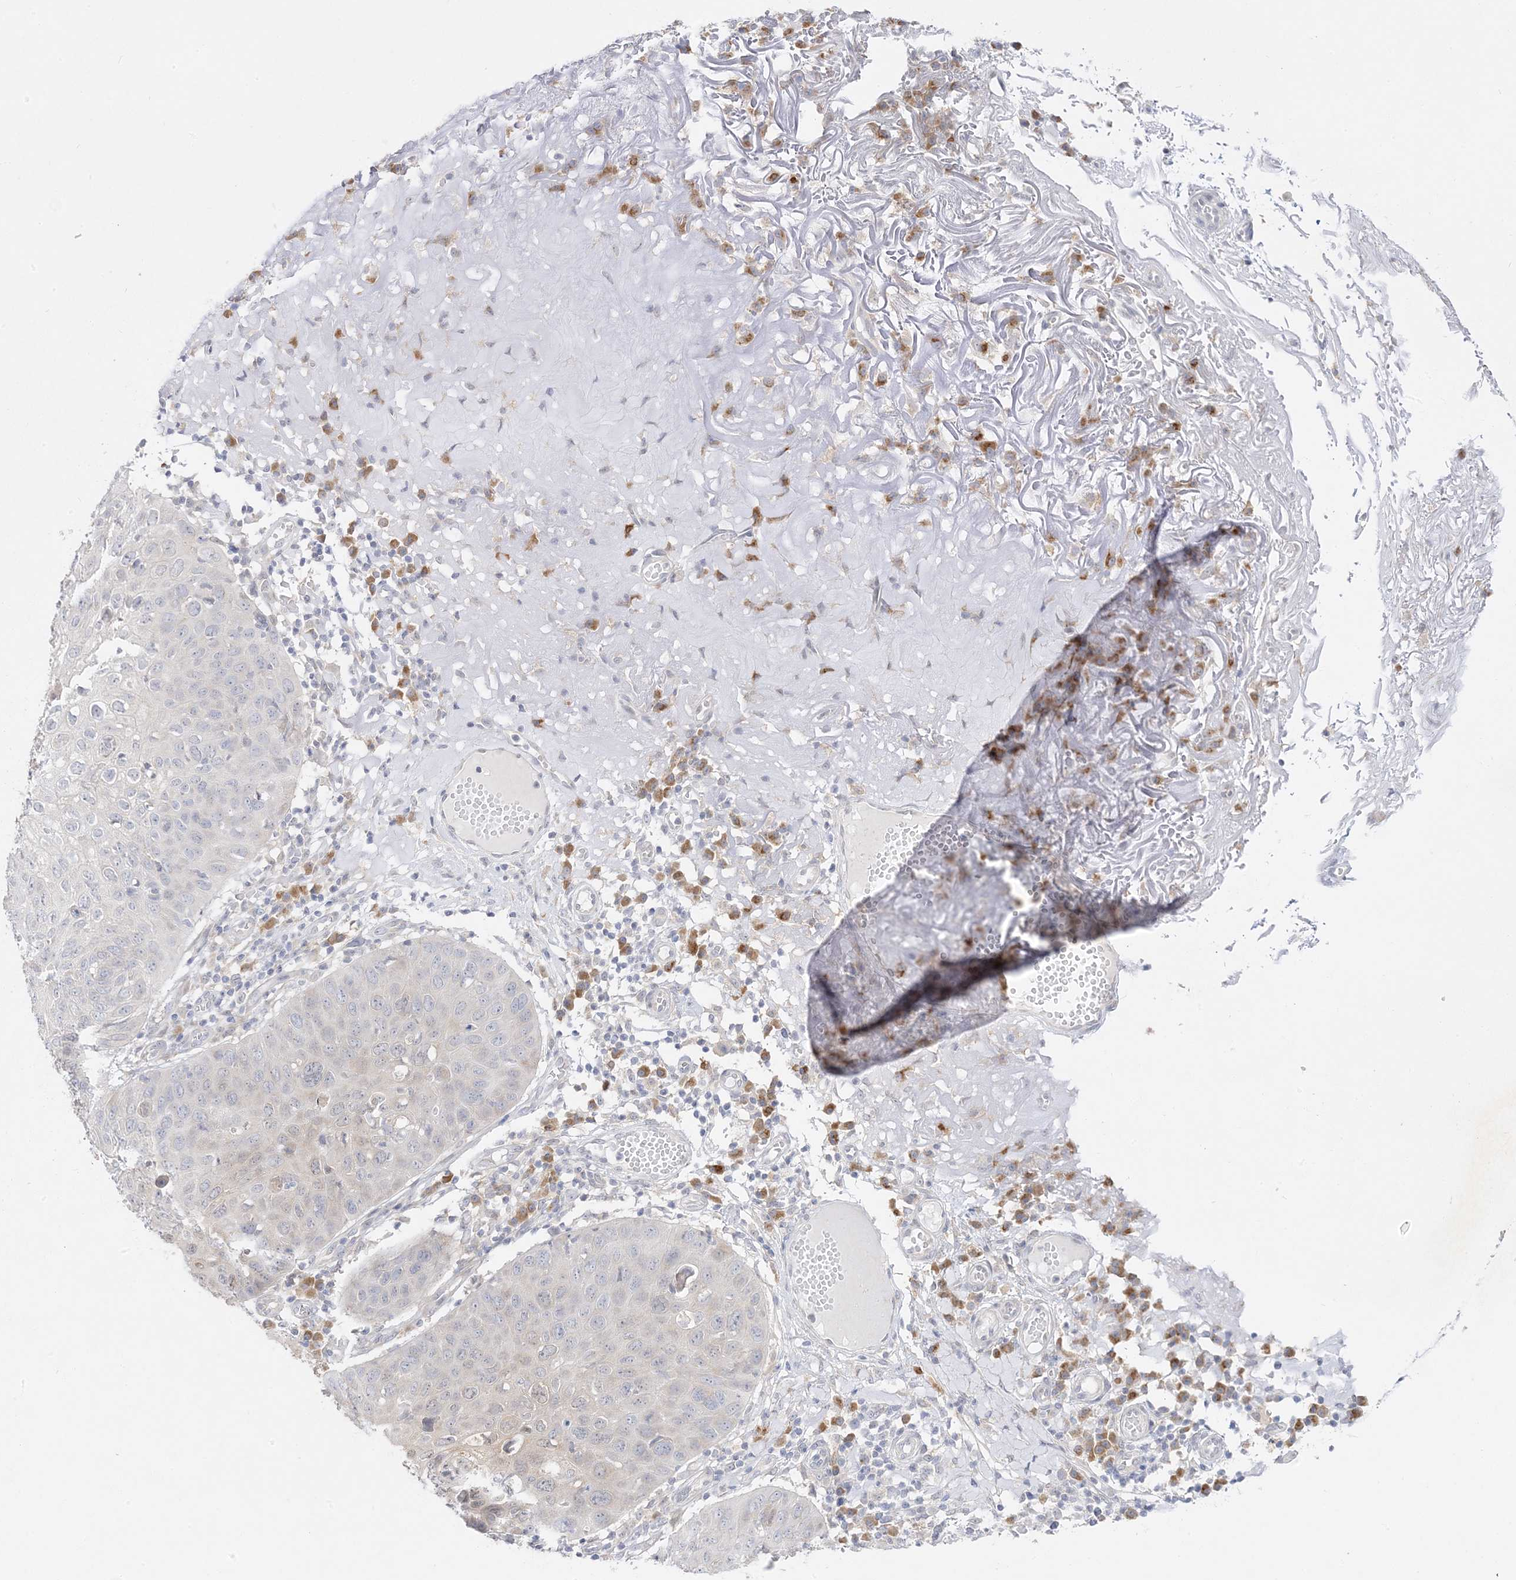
{"staining": {"intensity": "negative", "quantity": "none", "location": "none"}, "tissue": "skin cancer", "cell_type": "Tumor cells", "image_type": "cancer", "snomed": [{"axis": "morphology", "description": "Squamous cell carcinoma, NOS"}, {"axis": "topography", "description": "Skin"}], "caption": "Immunohistochemistry (IHC) photomicrograph of skin cancer stained for a protein (brown), which displays no positivity in tumor cells.", "gene": "C2CD2", "patient": {"sex": "female", "age": 90}}